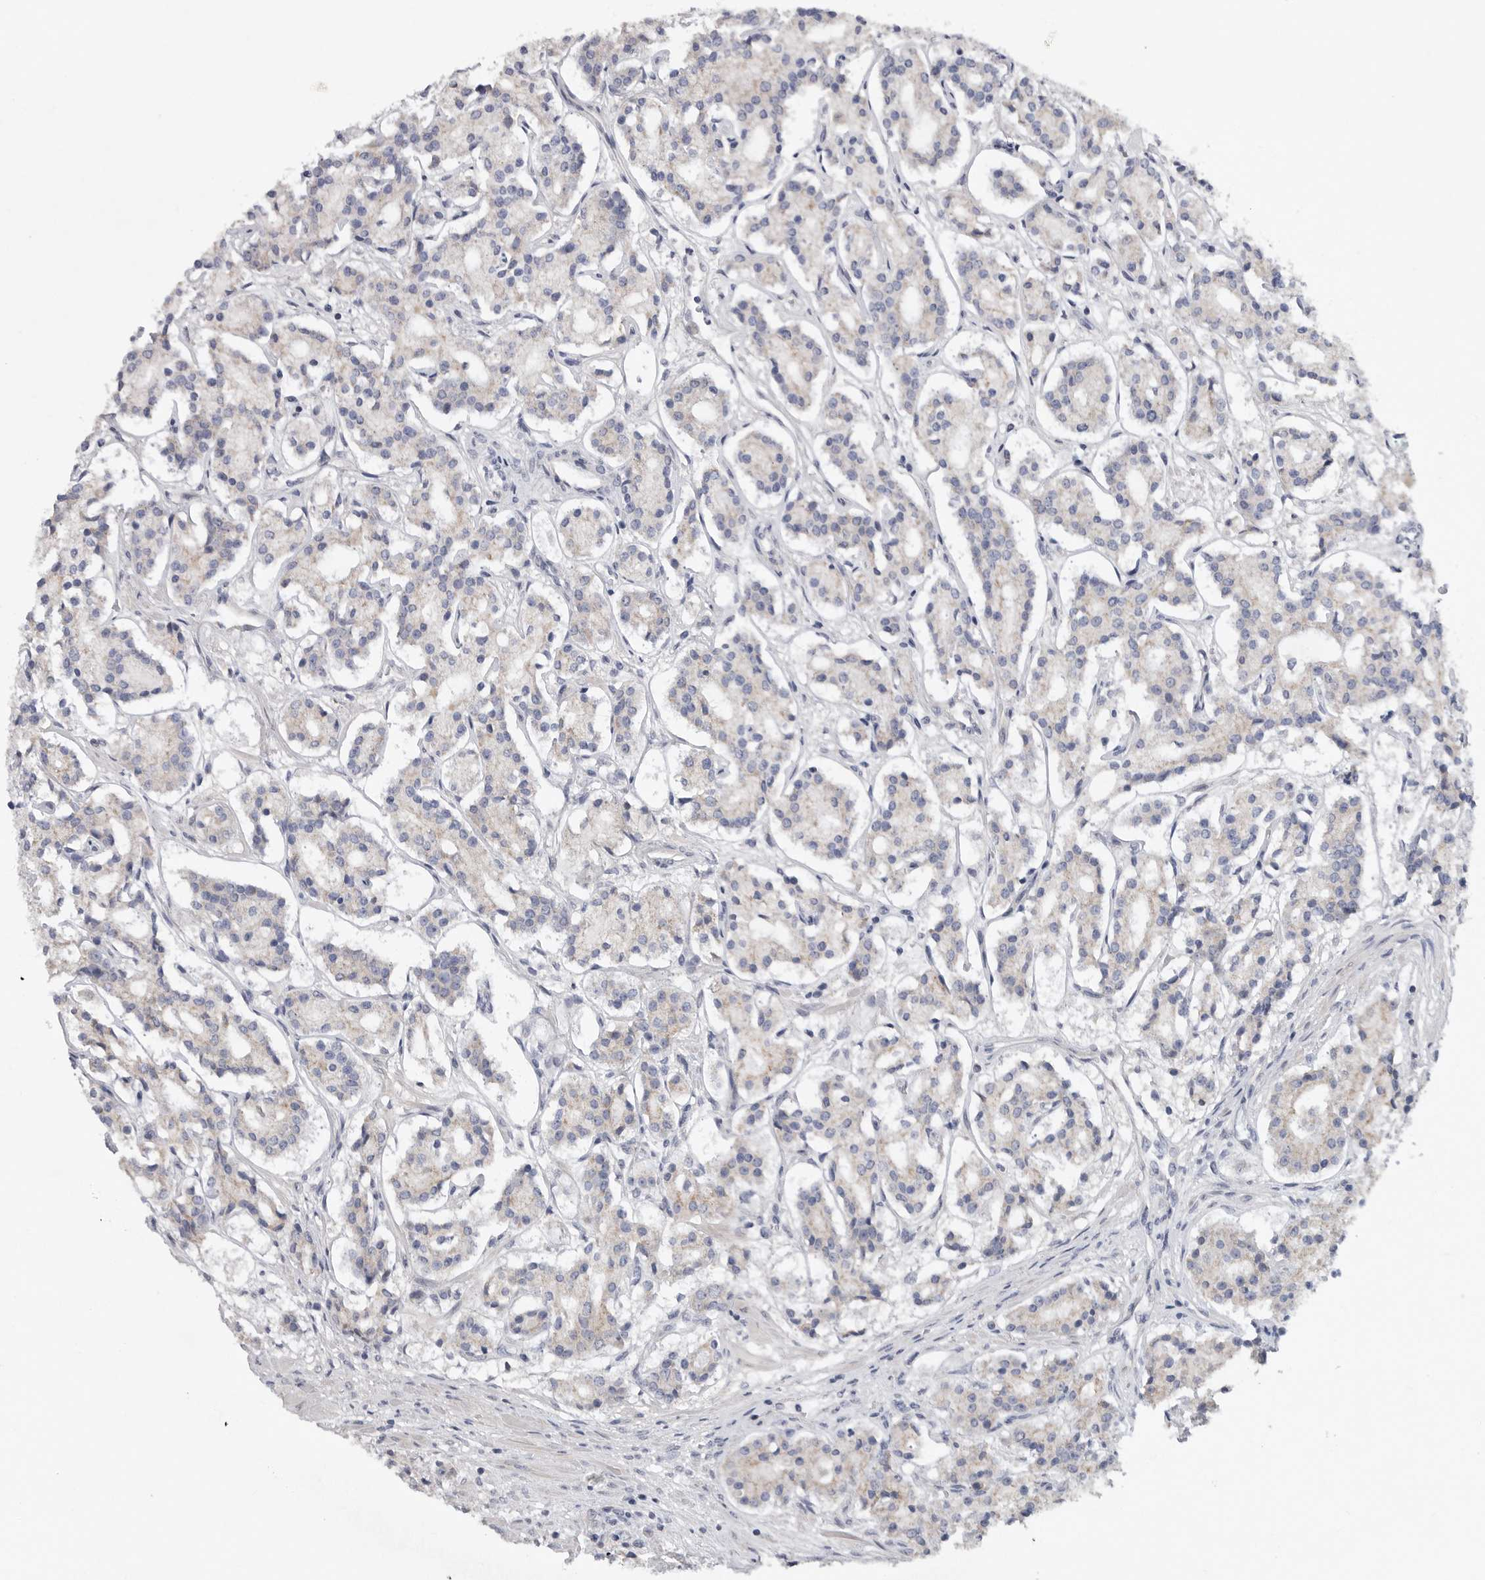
{"staining": {"intensity": "negative", "quantity": "none", "location": "none"}, "tissue": "prostate cancer", "cell_type": "Tumor cells", "image_type": "cancer", "snomed": [{"axis": "morphology", "description": "Adenocarcinoma, High grade"}, {"axis": "topography", "description": "Prostate"}], "caption": "Micrograph shows no protein expression in tumor cells of prostate cancer (adenocarcinoma (high-grade)) tissue. Brightfield microscopy of IHC stained with DAB (3,3'-diaminobenzidine) (brown) and hematoxylin (blue), captured at high magnification.", "gene": "FBXO43", "patient": {"sex": "male", "age": 60}}